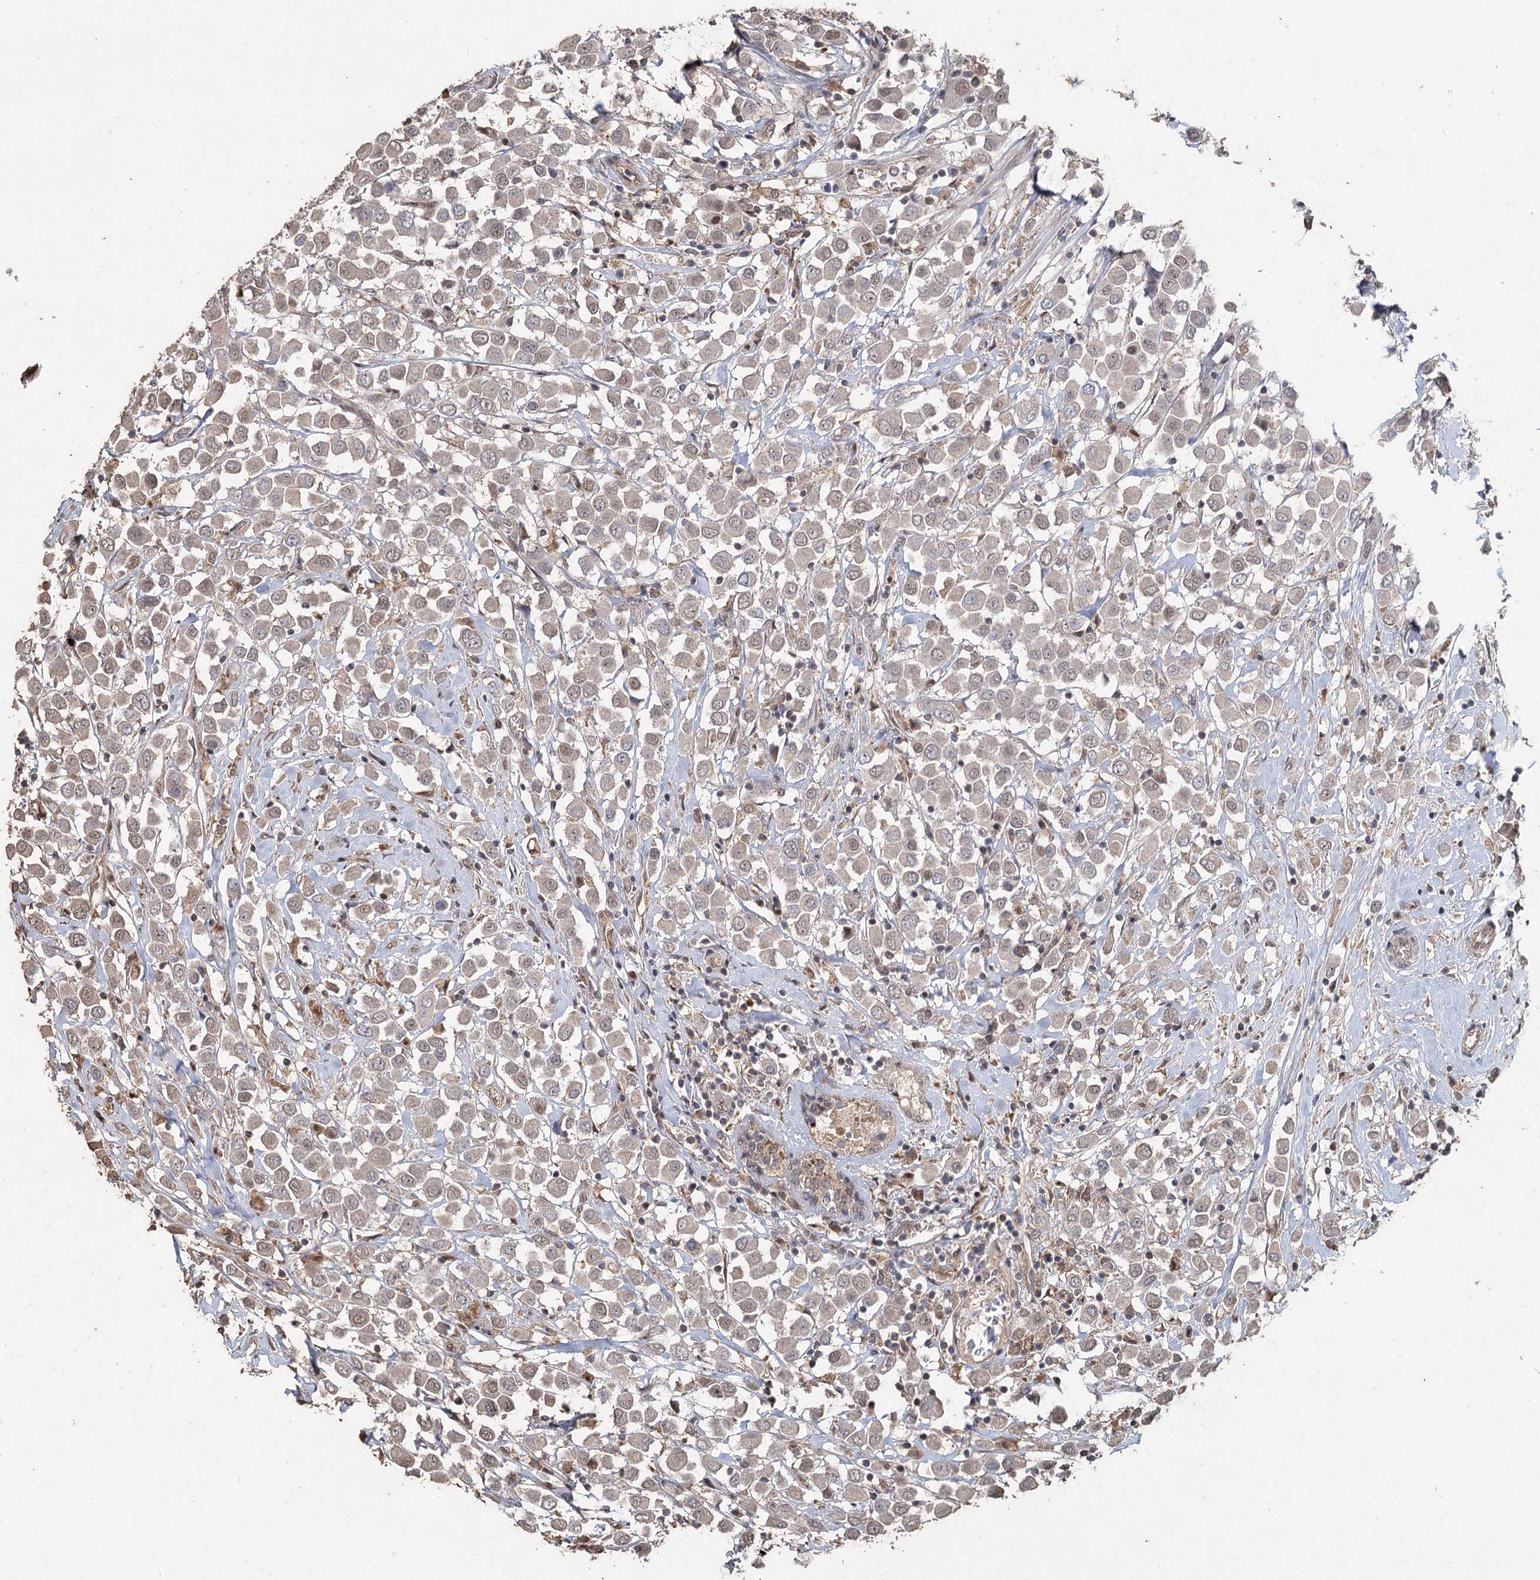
{"staining": {"intensity": "weak", "quantity": "<25%", "location": "nuclear"}, "tissue": "breast cancer", "cell_type": "Tumor cells", "image_type": "cancer", "snomed": [{"axis": "morphology", "description": "Duct carcinoma"}, {"axis": "topography", "description": "Breast"}], "caption": "This is an immunohistochemistry (IHC) image of human breast cancer (infiltrating ductal carcinoma). There is no staining in tumor cells.", "gene": "FBXO7", "patient": {"sex": "female", "age": 61}}